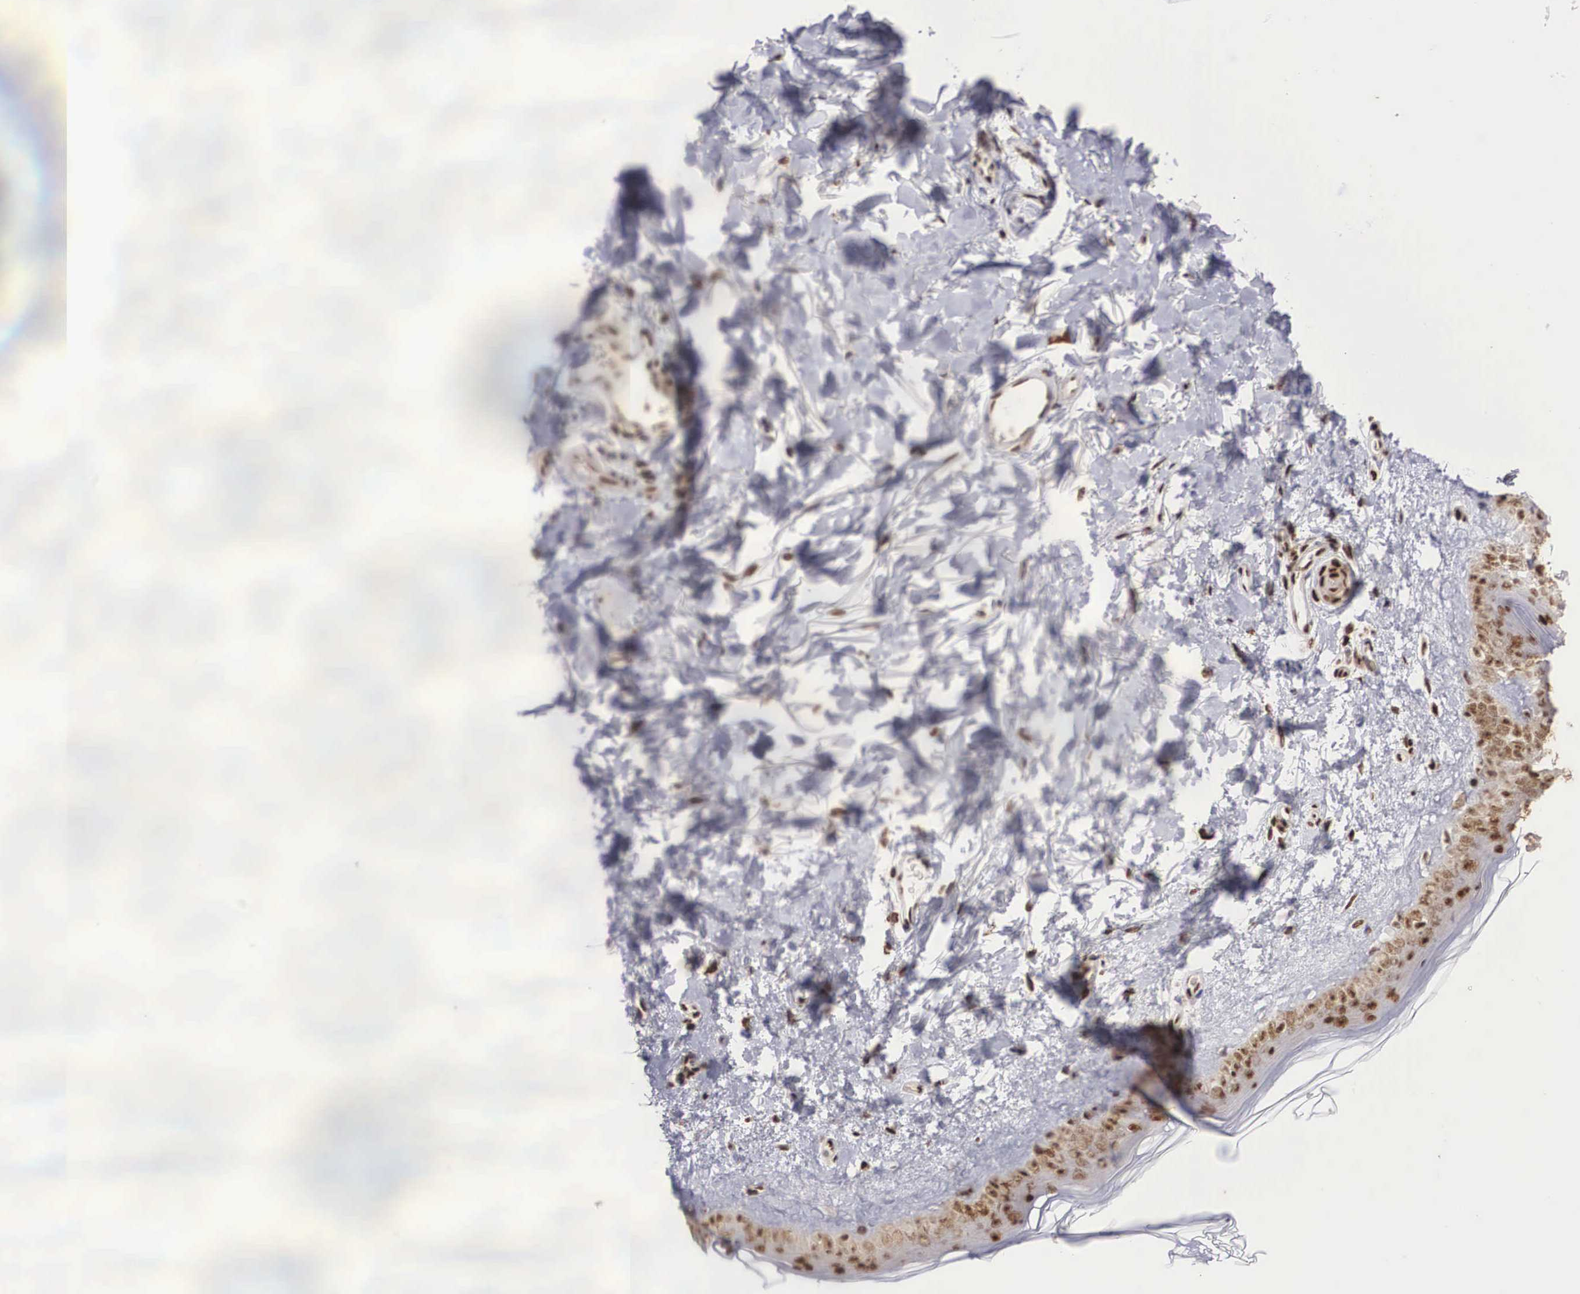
{"staining": {"intensity": "strong", "quantity": ">75%", "location": "nuclear"}, "tissue": "skin", "cell_type": "Fibroblasts", "image_type": "normal", "snomed": [{"axis": "morphology", "description": "Normal tissue, NOS"}, {"axis": "topography", "description": "Skin"}], "caption": "The micrograph displays immunohistochemical staining of normal skin. There is strong nuclear expression is seen in approximately >75% of fibroblasts.", "gene": "HTATSF1", "patient": {"sex": "female", "age": 56}}